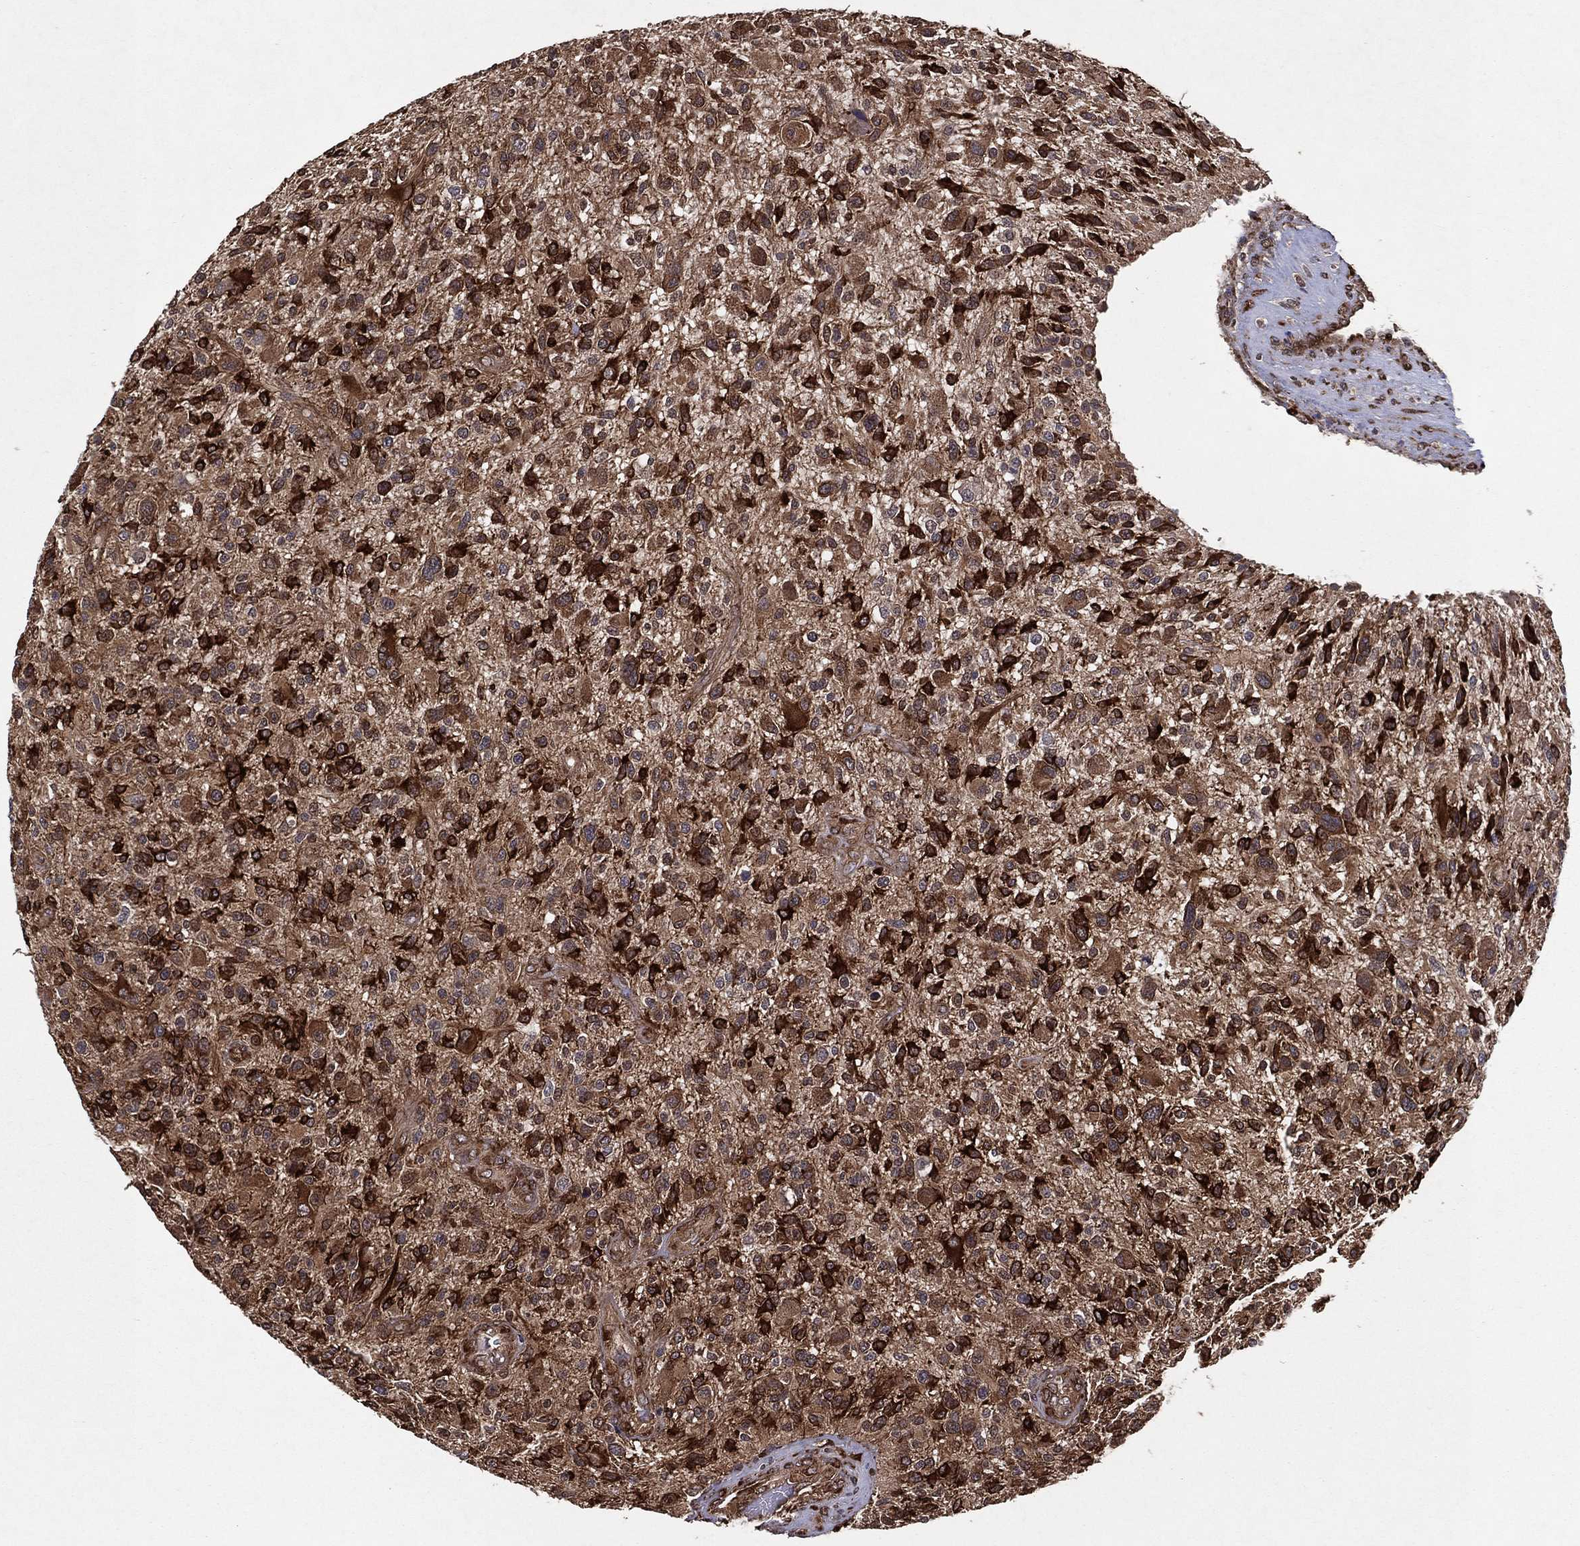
{"staining": {"intensity": "strong", "quantity": ">75%", "location": "cytoplasmic/membranous"}, "tissue": "glioma", "cell_type": "Tumor cells", "image_type": "cancer", "snomed": [{"axis": "morphology", "description": "Glioma, malignant, High grade"}, {"axis": "topography", "description": "Brain"}], "caption": "Tumor cells exhibit high levels of strong cytoplasmic/membranous staining in approximately >75% of cells in human high-grade glioma (malignant). The protein of interest is shown in brown color, while the nuclei are stained blue.", "gene": "CERS2", "patient": {"sex": "male", "age": 47}}